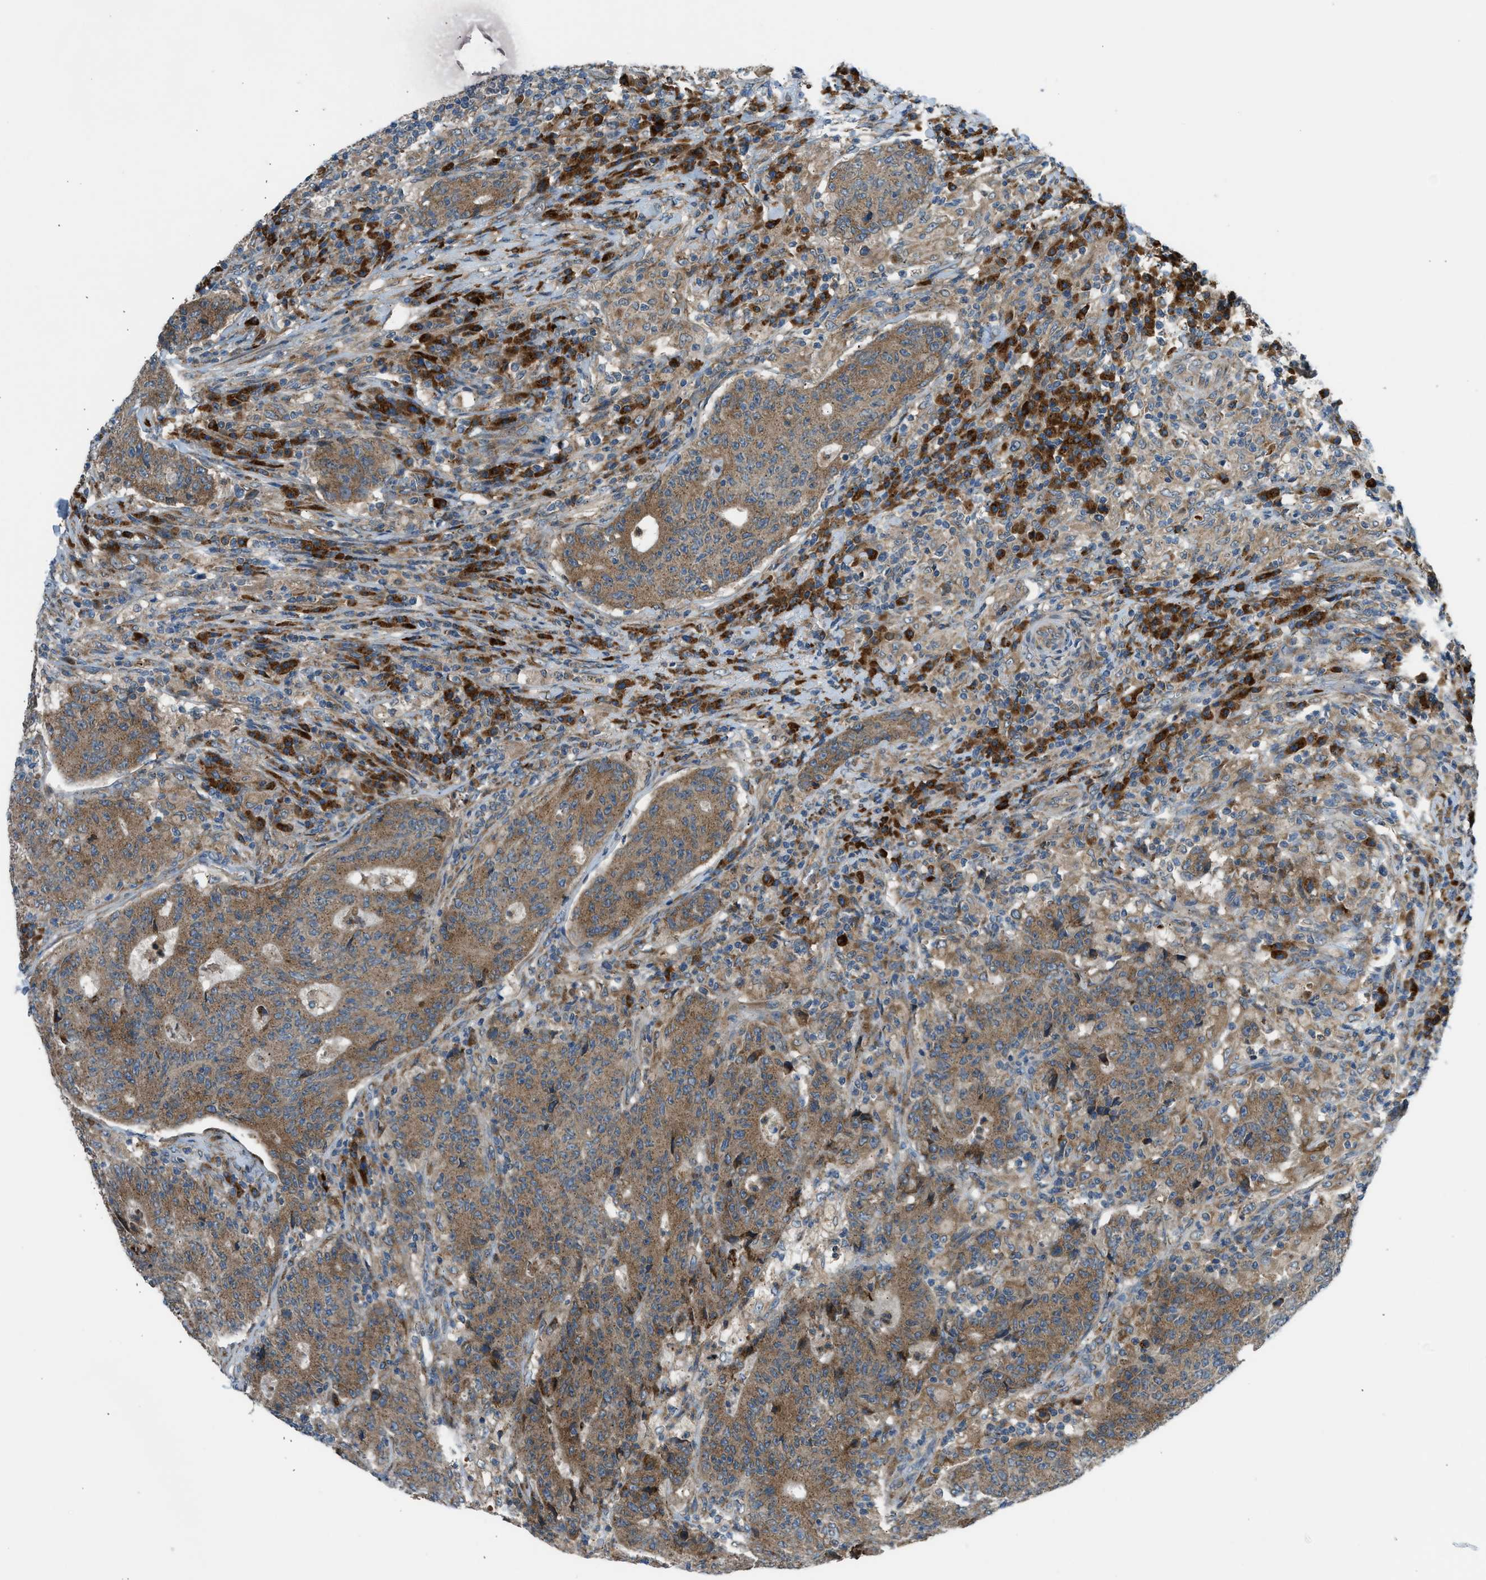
{"staining": {"intensity": "moderate", "quantity": ">75%", "location": "cytoplasmic/membranous"}, "tissue": "colorectal cancer", "cell_type": "Tumor cells", "image_type": "cancer", "snomed": [{"axis": "morphology", "description": "Normal tissue, NOS"}, {"axis": "morphology", "description": "Adenocarcinoma, NOS"}, {"axis": "topography", "description": "Colon"}], "caption": "Tumor cells exhibit medium levels of moderate cytoplasmic/membranous positivity in about >75% of cells in colorectal cancer (adenocarcinoma).", "gene": "EDARADD", "patient": {"sex": "female", "age": 75}}